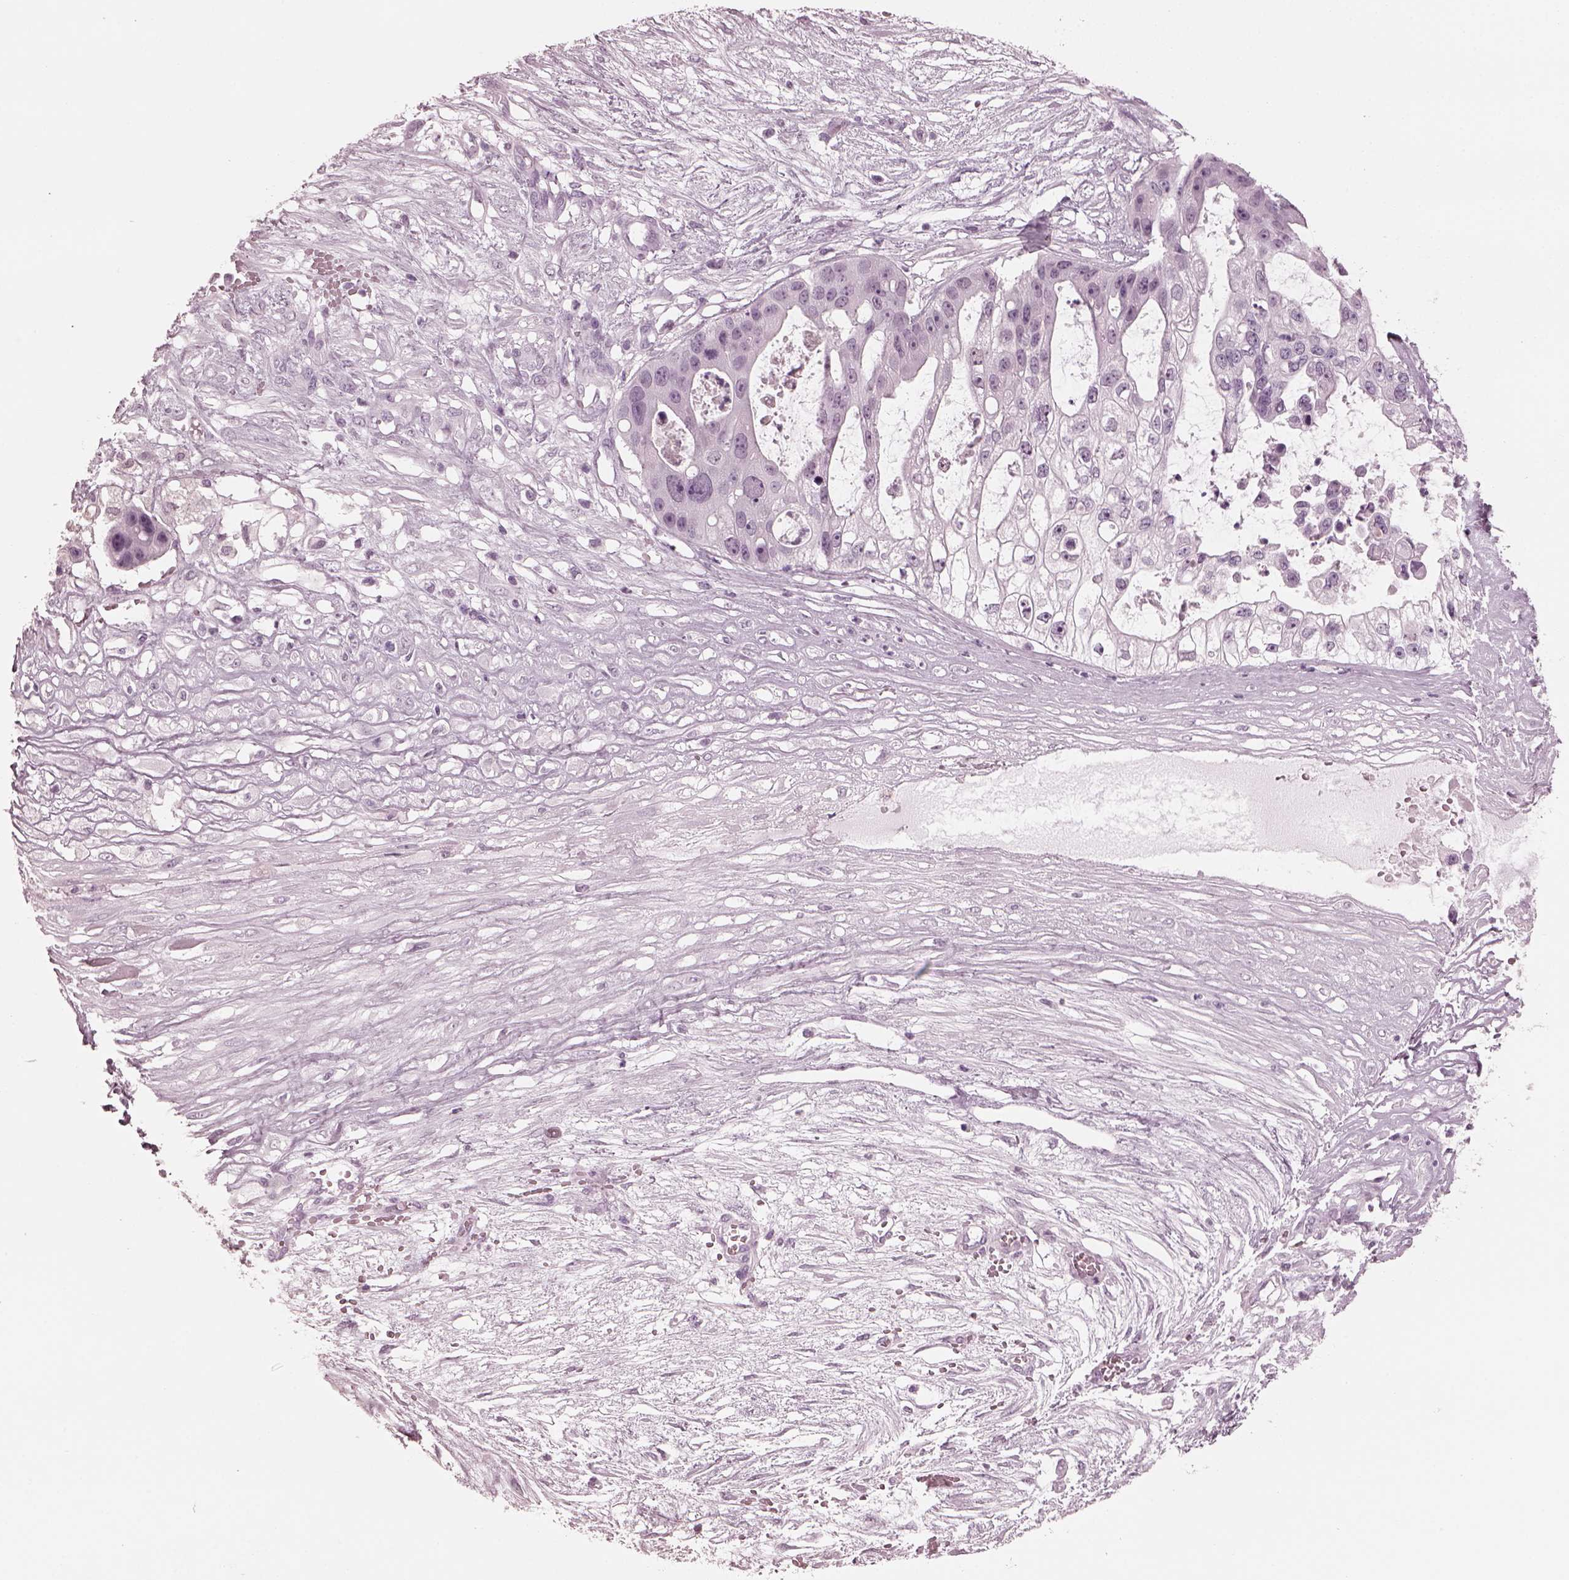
{"staining": {"intensity": "negative", "quantity": "none", "location": "none"}, "tissue": "ovarian cancer", "cell_type": "Tumor cells", "image_type": "cancer", "snomed": [{"axis": "morphology", "description": "Cystadenocarcinoma, serous, NOS"}, {"axis": "topography", "description": "Ovary"}], "caption": "This is a photomicrograph of immunohistochemistry (IHC) staining of ovarian cancer, which shows no positivity in tumor cells.", "gene": "C2orf81", "patient": {"sex": "female", "age": 56}}